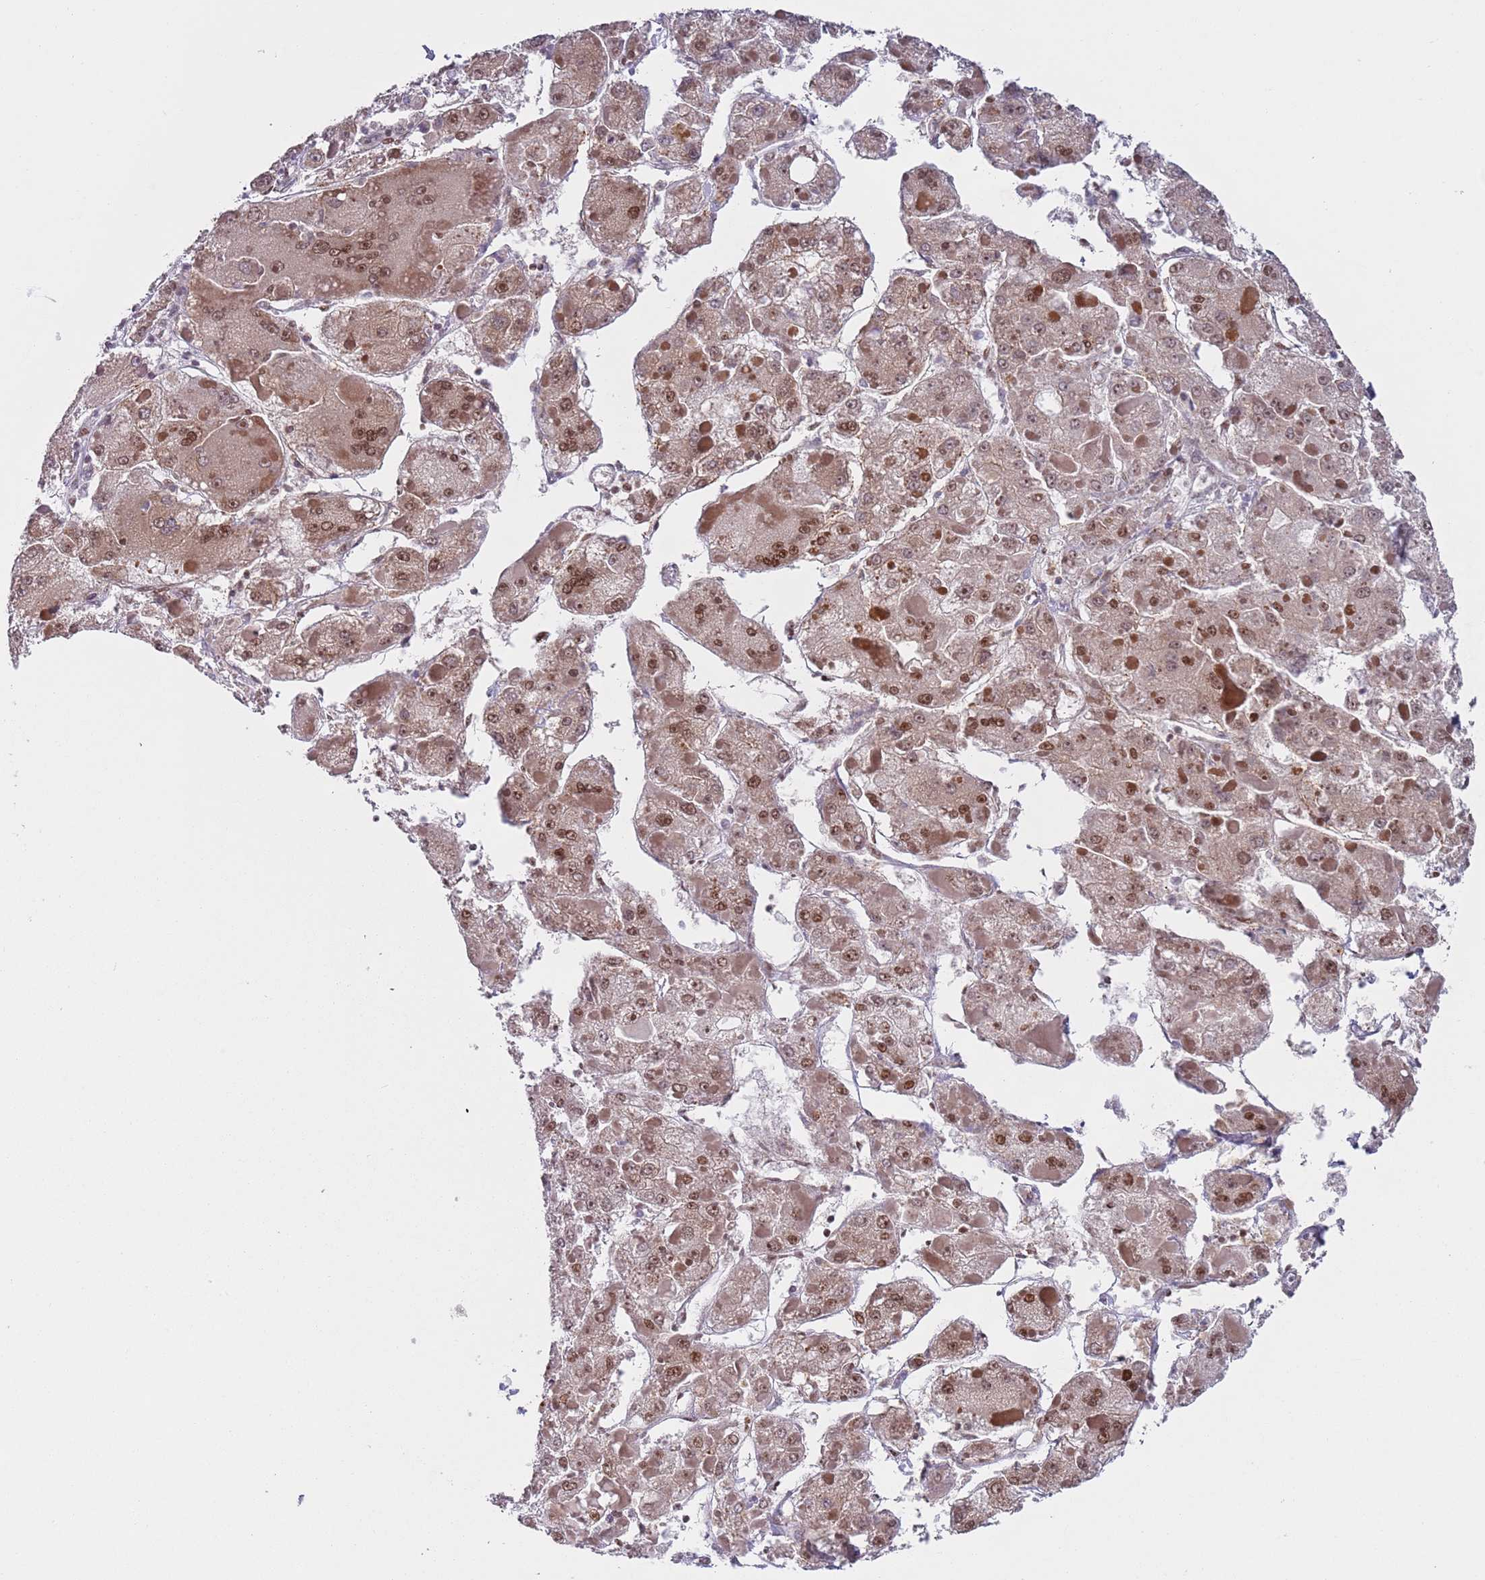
{"staining": {"intensity": "moderate", "quantity": ">75%", "location": "cytoplasmic/membranous,nuclear"}, "tissue": "liver cancer", "cell_type": "Tumor cells", "image_type": "cancer", "snomed": [{"axis": "morphology", "description": "Carcinoma, Hepatocellular, NOS"}, {"axis": "topography", "description": "Liver"}], "caption": "There is medium levels of moderate cytoplasmic/membranous and nuclear positivity in tumor cells of liver cancer (hepatocellular carcinoma), as demonstrated by immunohistochemical staining (brown color).", "gene": "SLC25A32", "patient": {"sex": "female", "age": 73}}